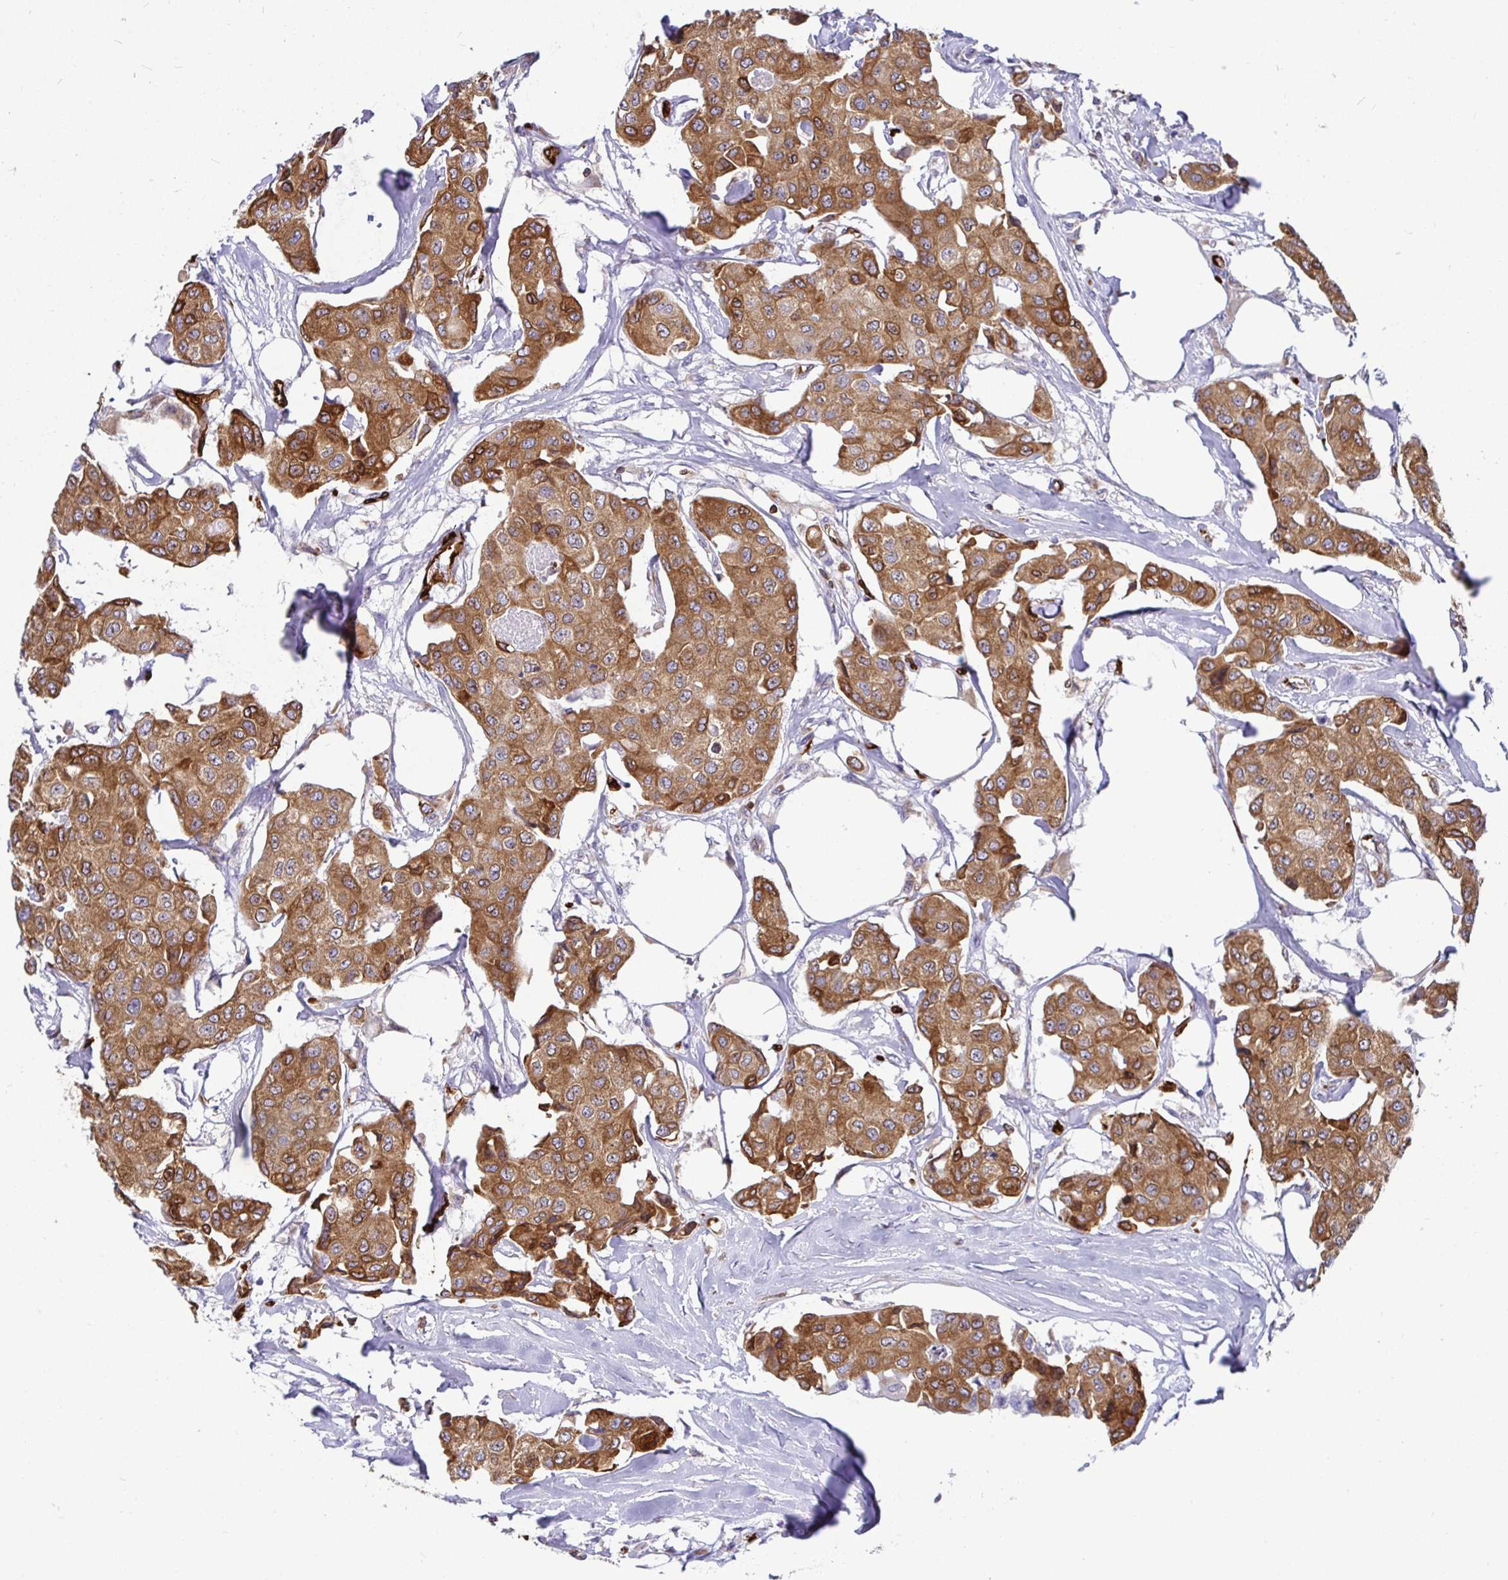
{"staining": {"intensity": "strong", "quantity": ">75%", "location": "cytoplasmic/membranous"}, "tissue": "breast cancer", "cell_type": "Tumor cells", "image_type": "cancer", "snomed": [{"axis": "morphology", "description": "Duct carcinoma"}, {"axis": "topography", "description": "Breast"}, {"axis": "topography", "description": "Lymph node"}], "caption": "The immunohistochemical stain shows strong cytoplasmic/membranous expression in tumor cells of breast intraductal carcinoma tissue.", "gene": "TP53I11", "patient": {"sex": "female", "age": 80}}